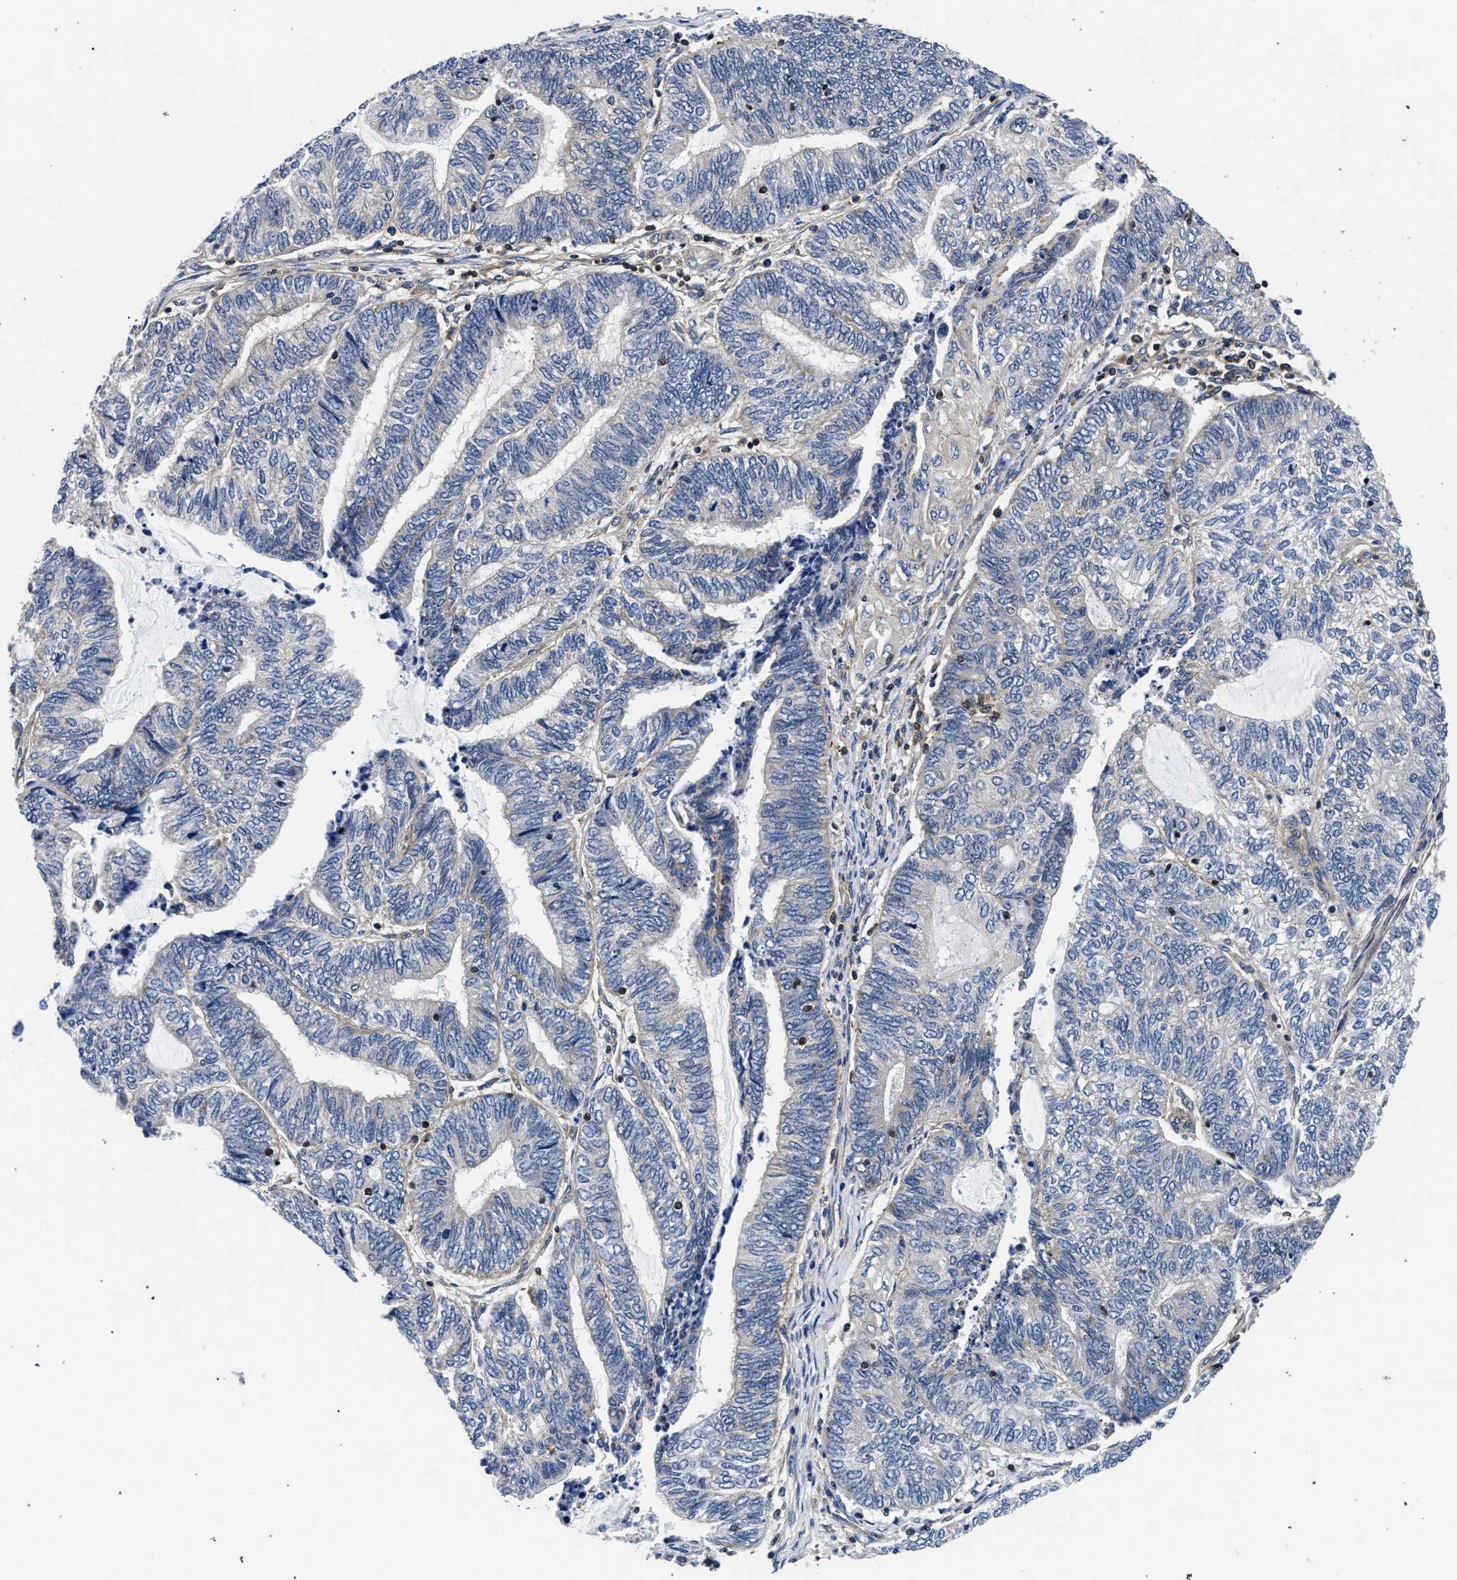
{"staining": {"intensity": "weak", "quantity": "<25%", "location": "cytoplasmic/membranous"}, "tissue": "endometrial cancer", "cell_type": "Tumor cells", "image_type": "cancer", "snomed": [{"axis": "morphology", "description": "Adenocarcinoma, NOS"}, {"axis": "topography", "description": "Uterus"}, {"axis": "topography", "description": "Endometrium"}], "caption": "Tumor cells show no significant protein expression in endometrial cancer. Brightfield microscopy of immunohistochemistry (IHC) stained with DAB (brown) and hematoxylin (blue), captured at high magnification.", "gene": "LASP1", "patient": {"sex": "female", "age": 70}}